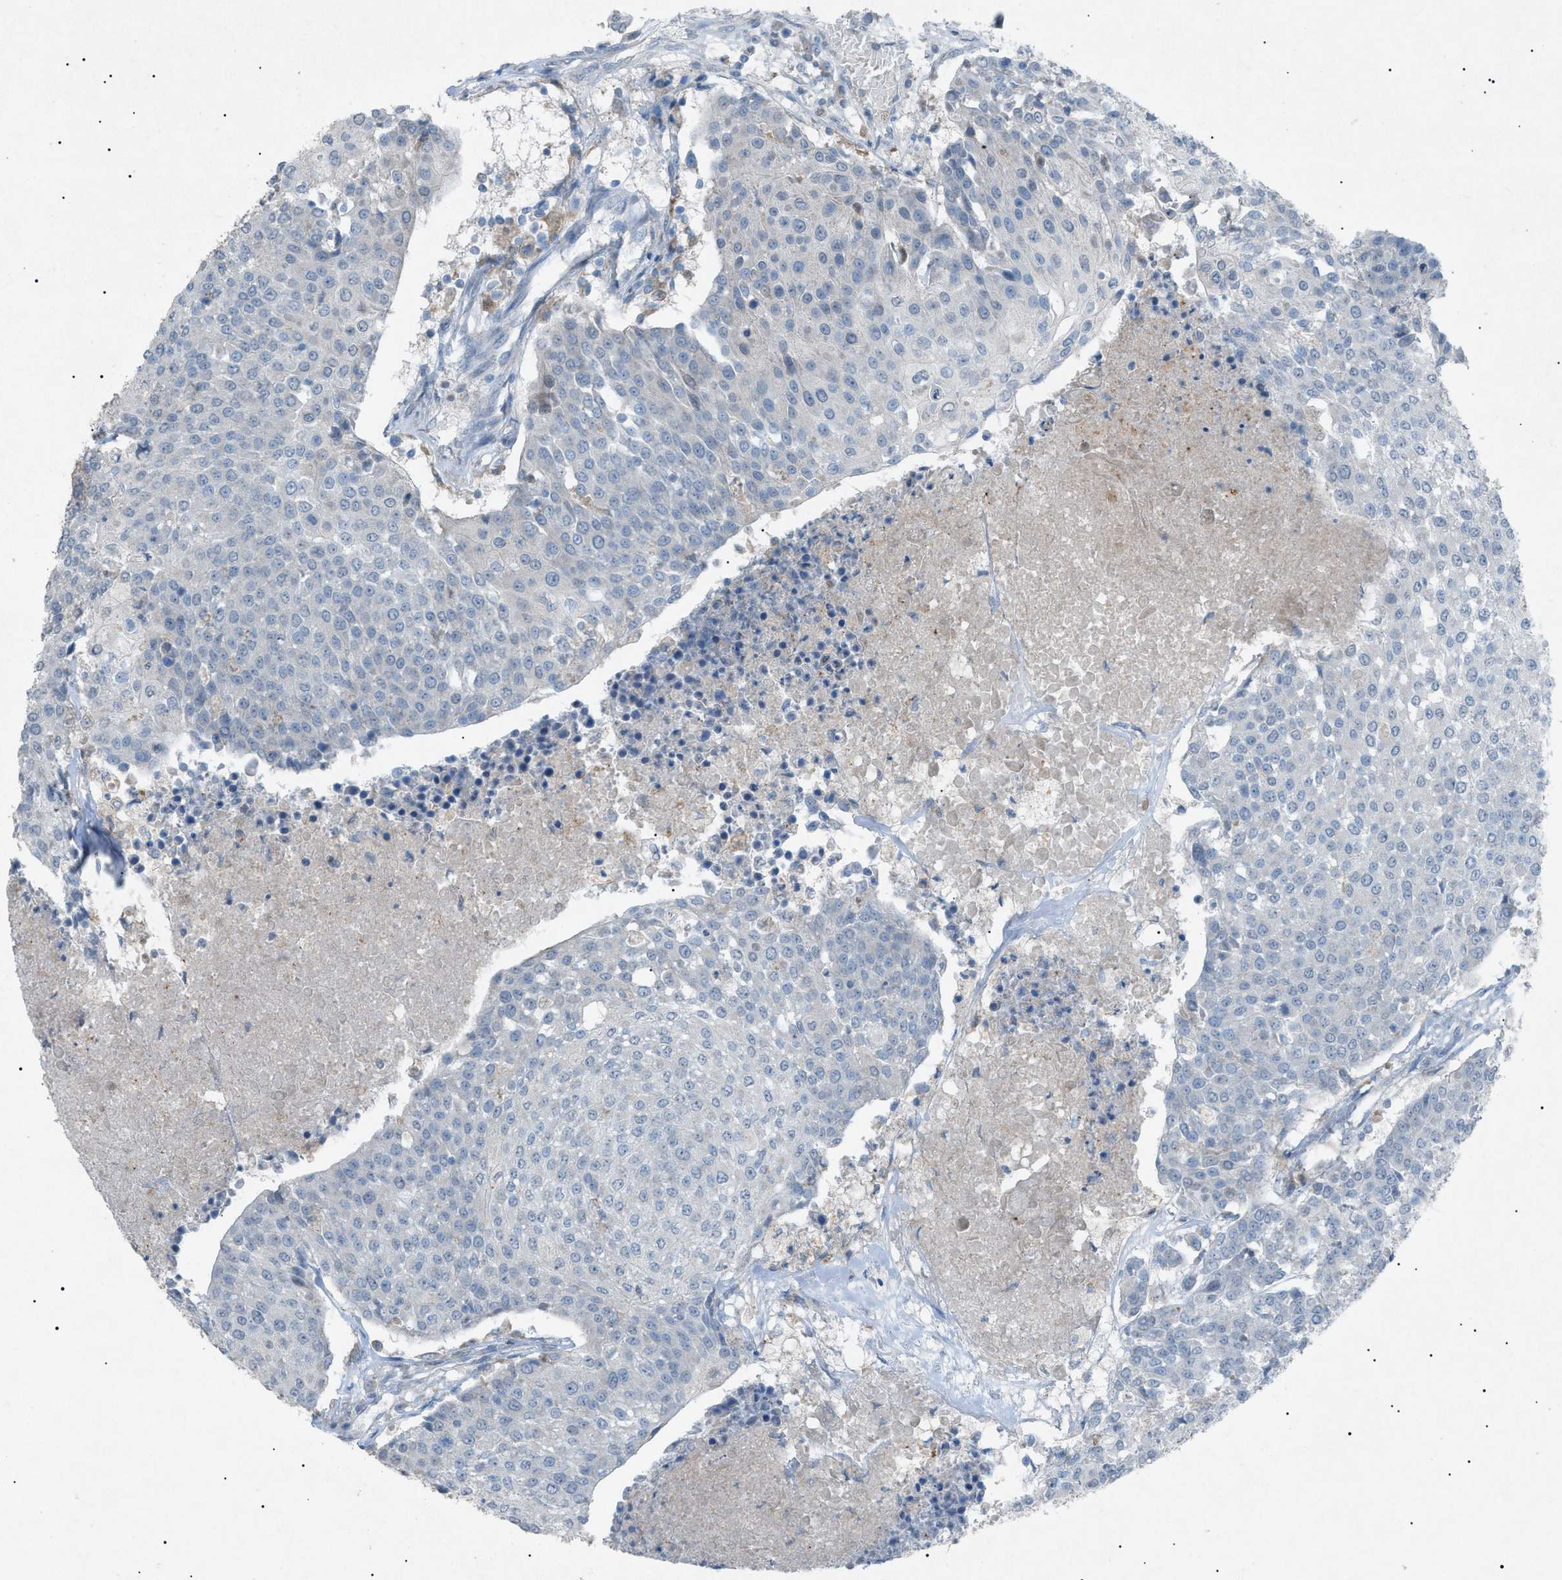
{"staining": {"intensity": "negative", "quantity": "none", "location": "none"}, "tissue": "urothelial cancer", "cell_type": "Tumor cells", "image_type": "cancer", "snomed": [{"axis": "morphology", "description": "Urothelial carcinoma, High grade"}, {"axis": "topography", "description": "Urinary bladder"}], "caption": "DAB immunohistochemical staining of high-grade urothelial carcinoma shows no significant staining in tumor cells.", "gene": "BTK", "patient": {"sex": "female", "age": 85}}